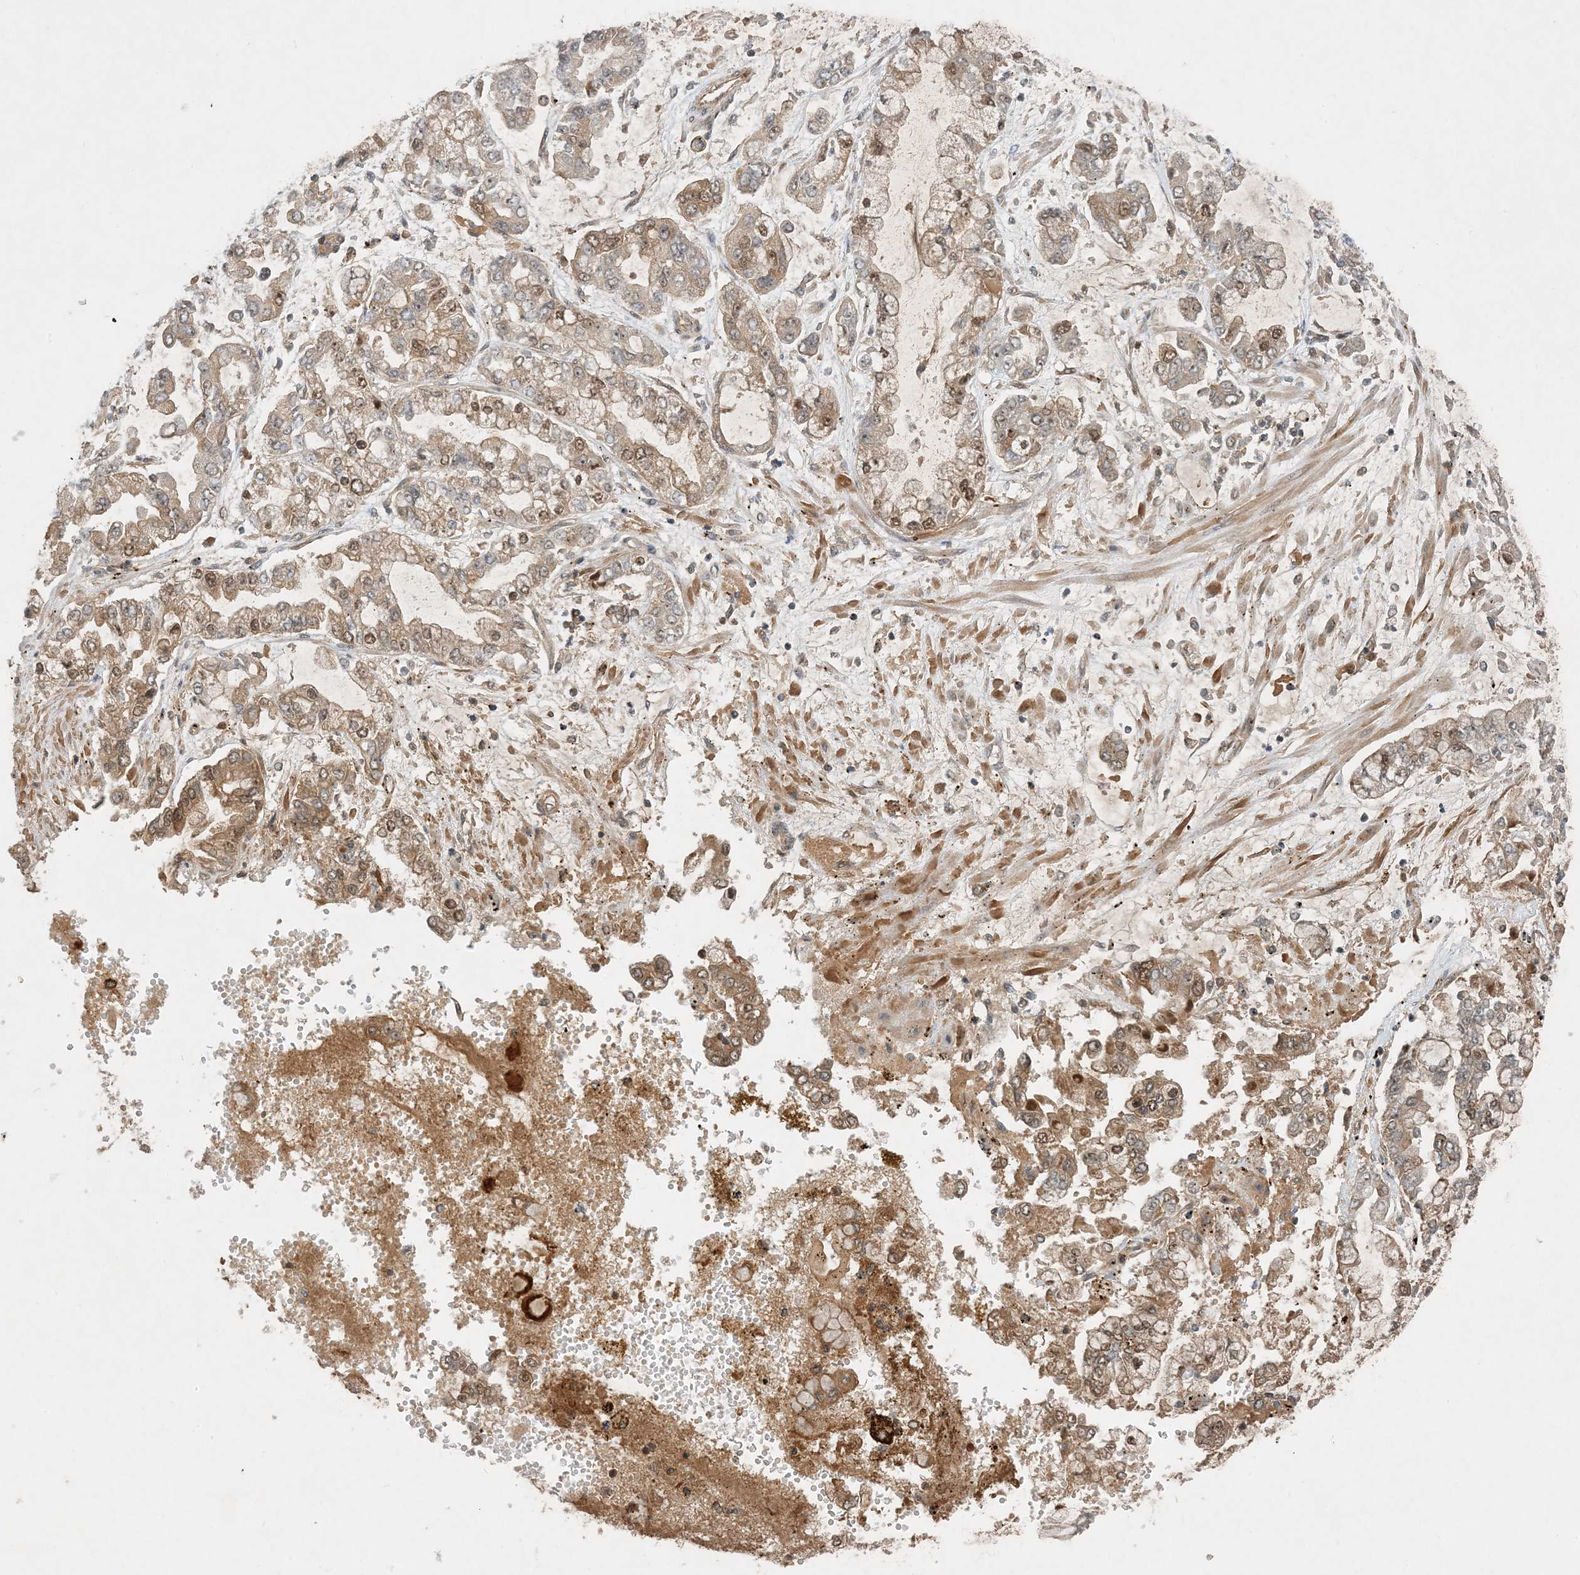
{"staining": {"intensity": "moderate", "quantity": "25%-75%", "location": "cytoplasmic/membranous,nuclear"}, "tissue": "stomach cancer", "cell_type": "Tumor cells", "image_type": "cancer", "snomed": [{"axis": "morphology", "description": "Normal tissue, NOS"}, {"axis": "morphology", "description": "Adenocarcinoma, NOS"}, {"axis": "topography", "description": "Stomach, upper"}, {"axis": "topography", "description": "Stomach"}], "caption": "The histopathology image displays a brown stain indicating the presence of a protein in the cytoplasmic/membranous and nuclear of tumor cells in stomach cancer (adenocarcinoma).", "gene": "ZCCHC4", "patient": {"sex": "male", "age": 76}}